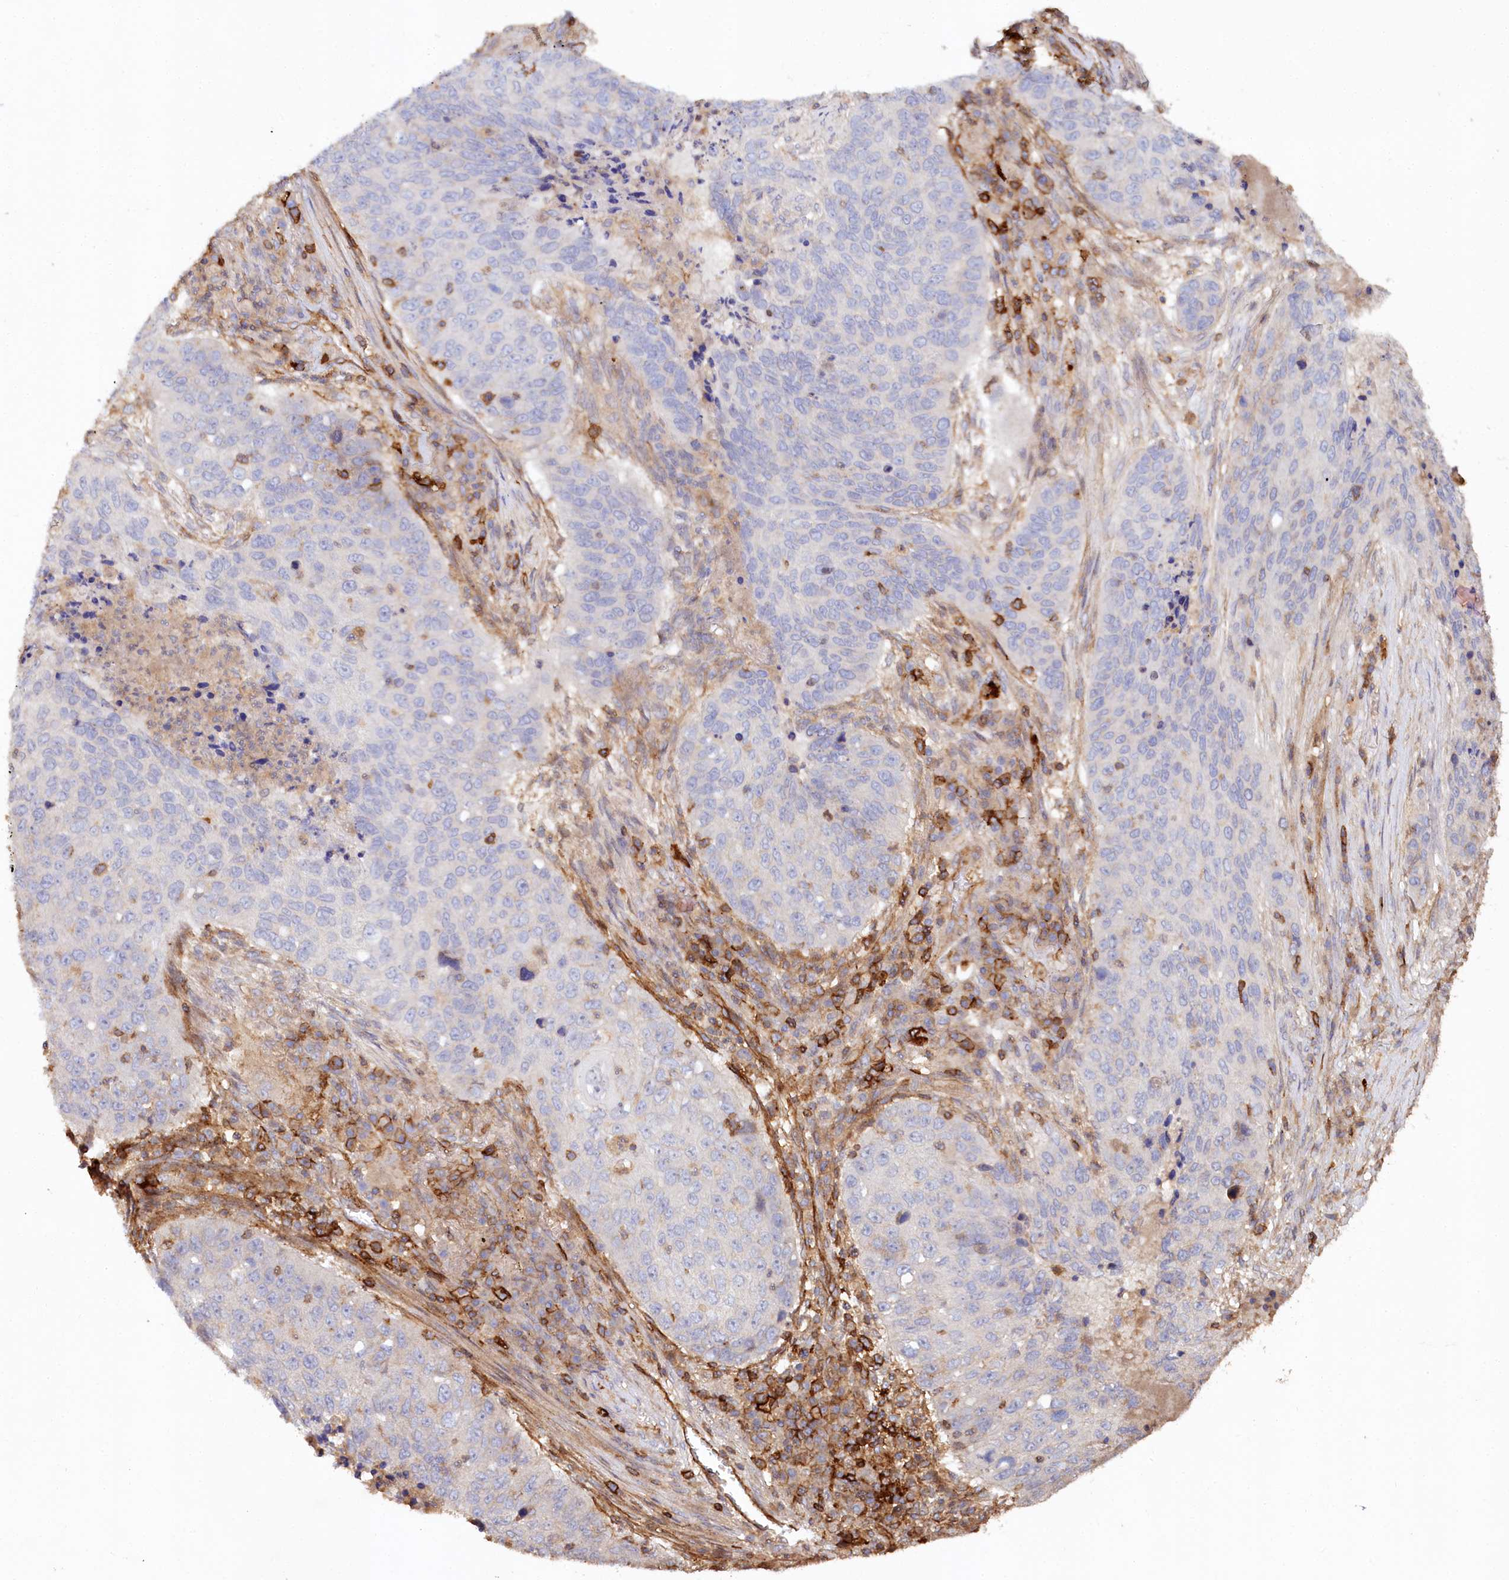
{"staining": {"intensity": "negative", "quantity": "none", "location": "none"}, "tissue": "lung cancer", "cell_type": "Tumor cells", "image_type": "cancer", "snomed": [{"axis": "morphology", "description": "Squamous cell carcinoma, NOS"}, {"axis": "topography", "description": "Lung"}], "caption": "Lung squamous cell carcinoma was stained to show a protein in brown. There is no significant positivity in tumor cells. (Brightfield microscopy of DAB immunohistochemistry at high magnification).", "gene": "RBP5", "patient": {"sex": "female", "age": 63}}